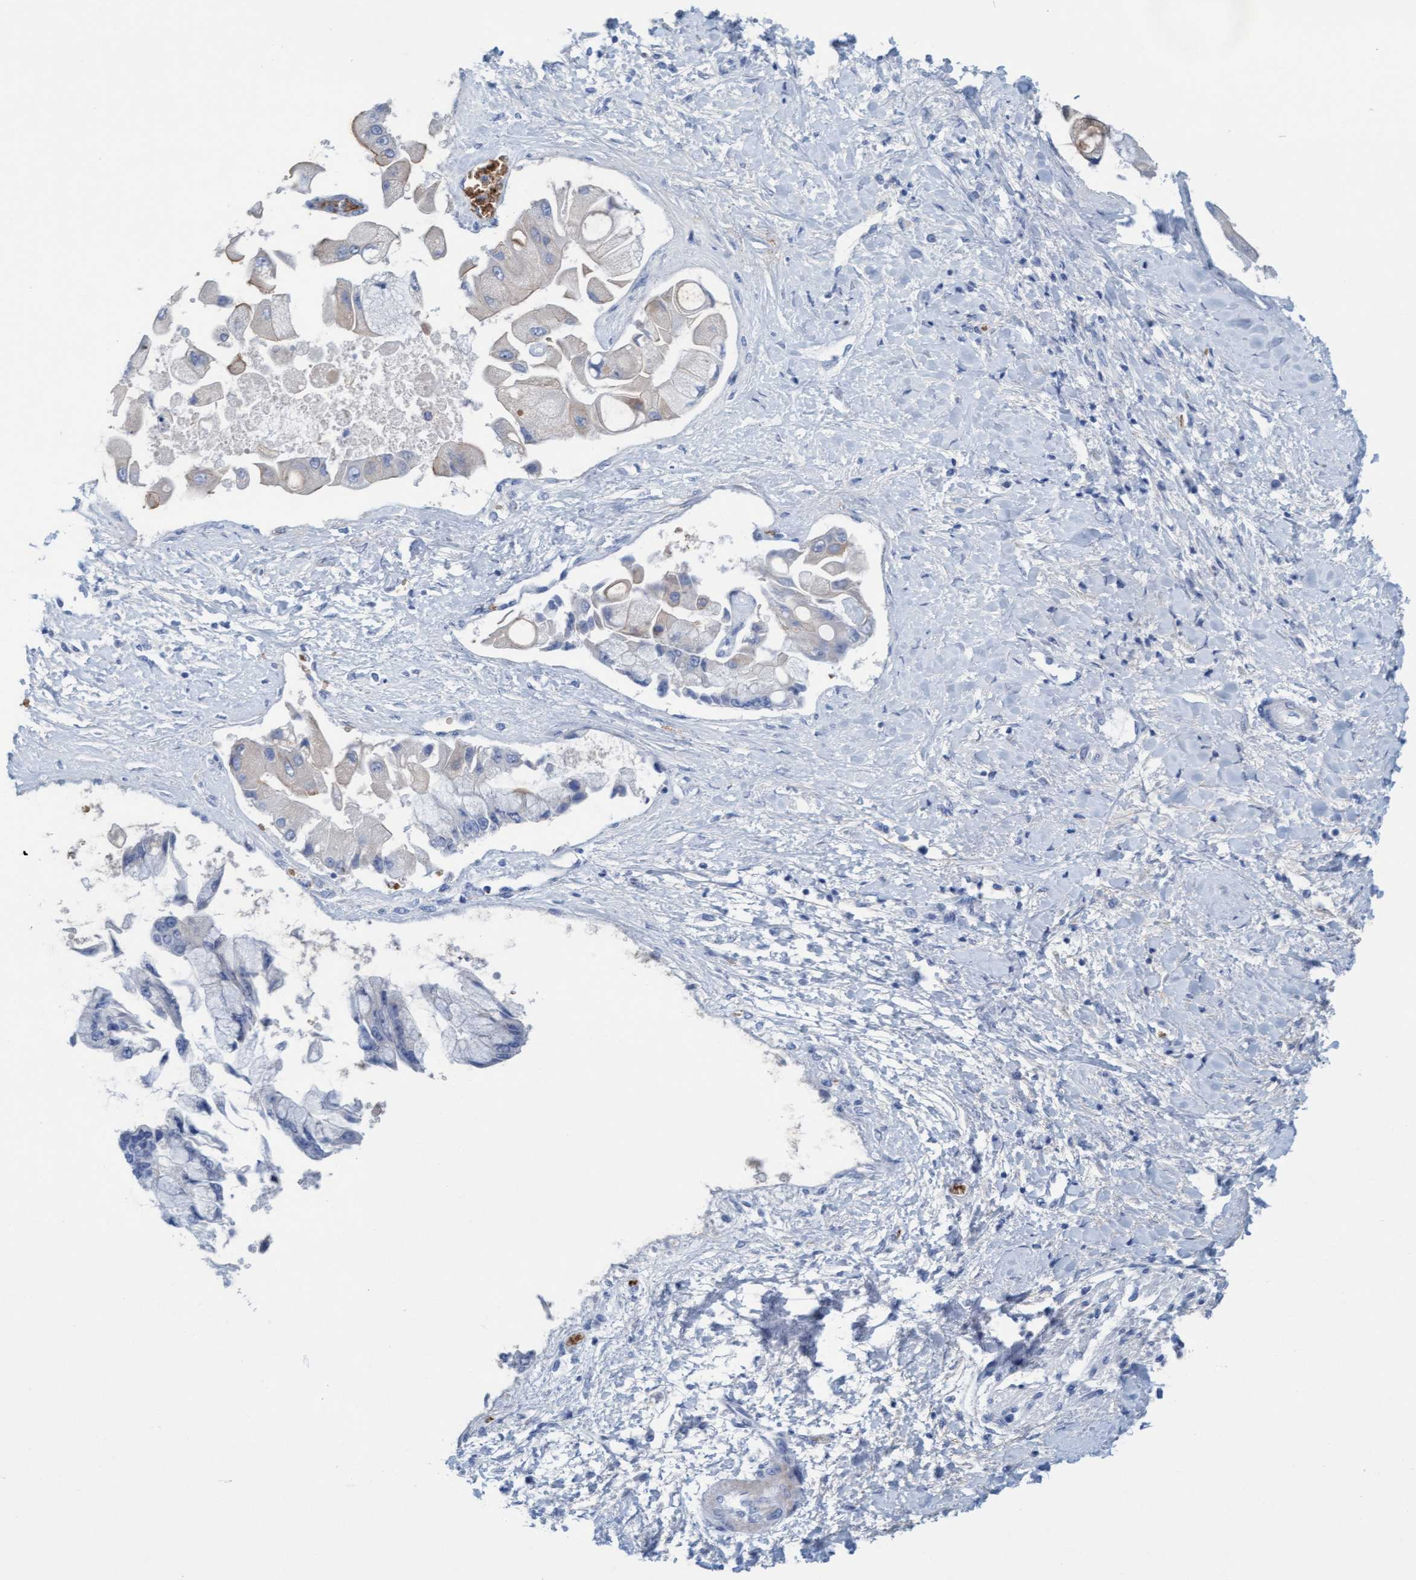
{"staining": {"intensity": "weak", "quantity": "<25%", "location": "cytoplasmic/membranous"}, "tissue": "liver cancer", "cell_type": "Tumor cells", "image_type": "cancer", "snomed": [{"axis": "morphology", "description": "Cholangiocarcinoma"}, {"axis": "topography", "description": "Liver"}], "caption": "This is a photomicrograph of IHC staining of liver cholangiocarcinoma, which shows no expression in tumor cells.", "gene": "P2RX5", "patient": {"sex": "male", "age": 50}}